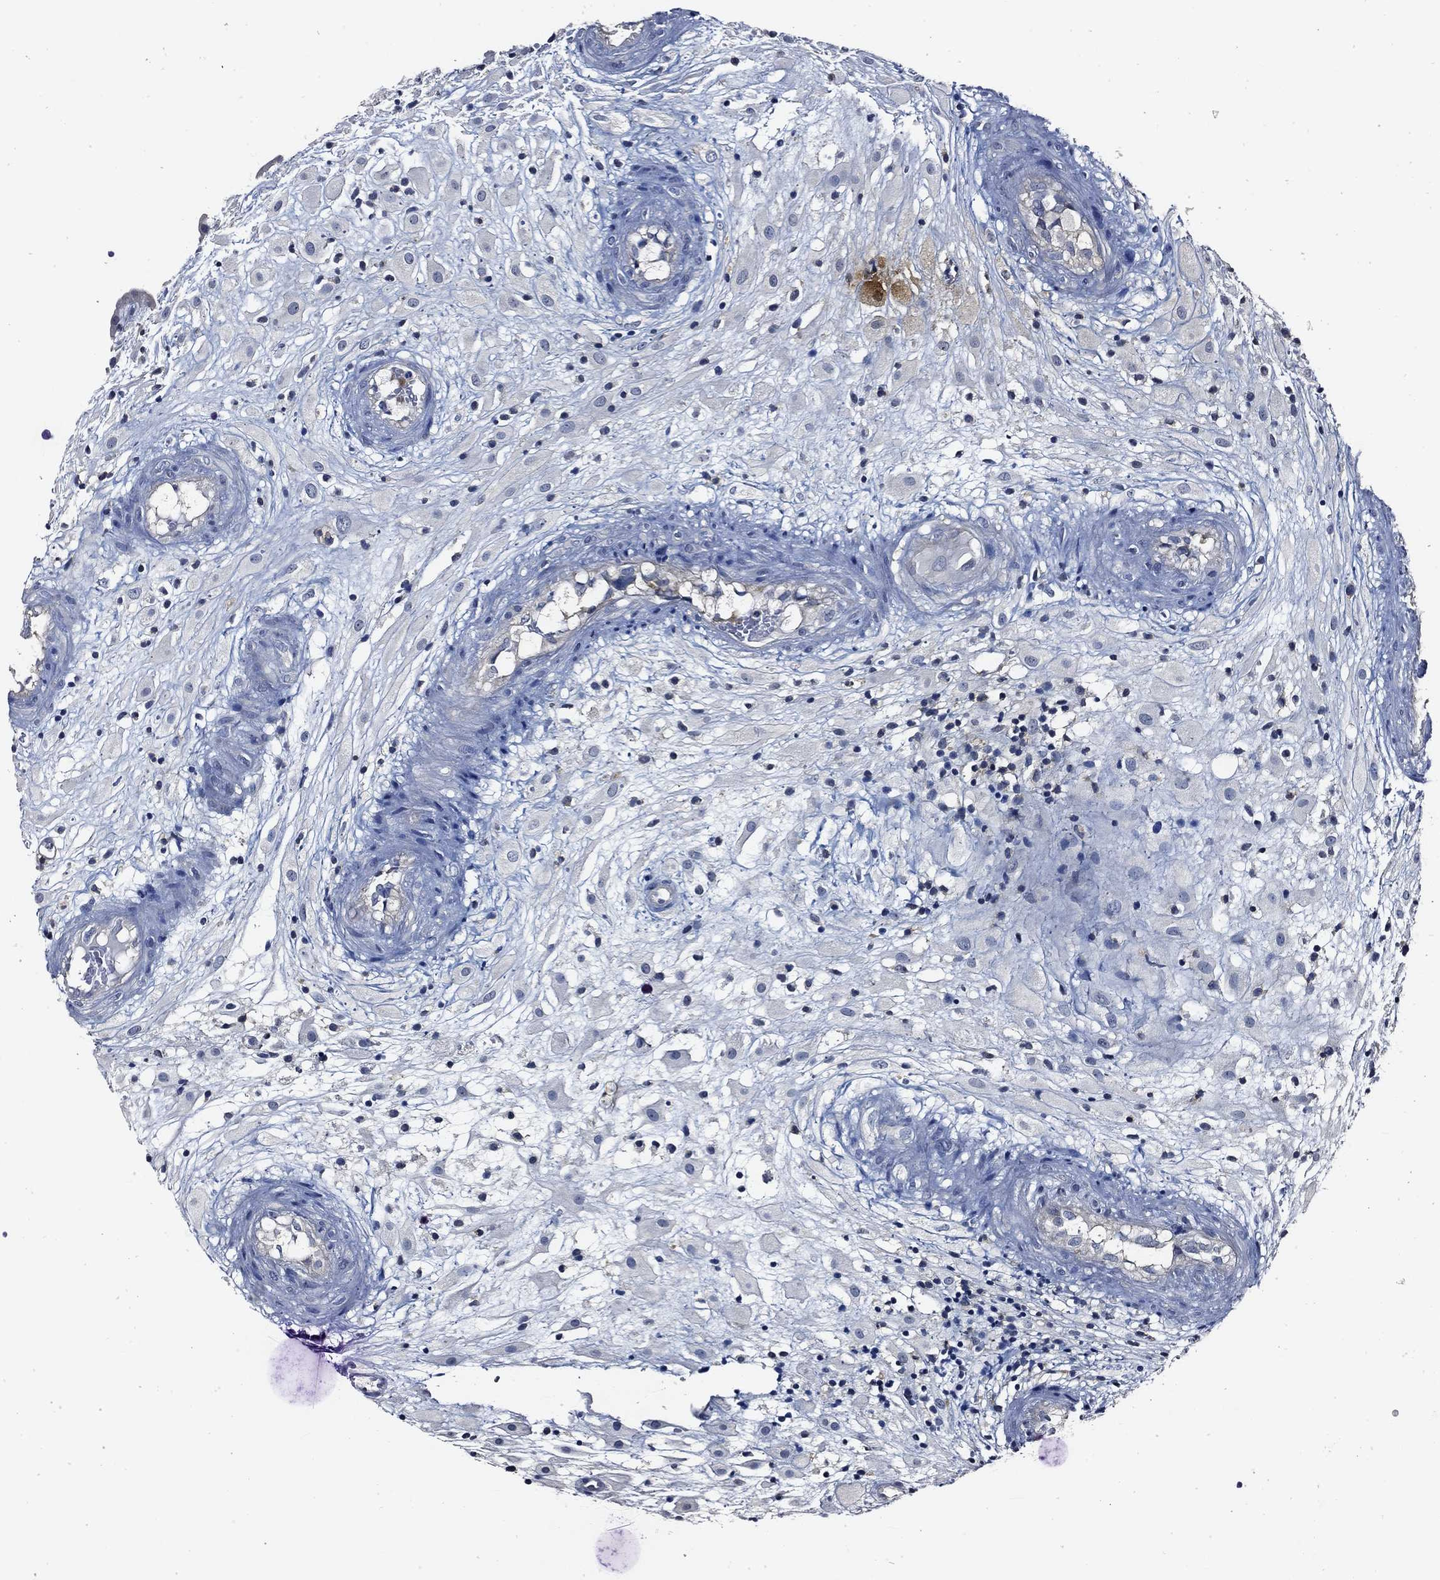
{"staining": {"intensity": "negative", "quantity": "none", "location": "none"}, "tissue": "placenta", "cell_type": "Decidual cells", "image_type": "normal", "snomed": [{"axis": "morphology", "description": "Normal tissue, NOS"}, {"axis": "topography", "description": "Placenta"}], "caption": "Image shows no protein positivity in decidual cells of normal placenta. The staining is performed using DAB brown chromogen with nuclei counter-stained in using hematoxylin.", "gene": "POU2F2", "patient": {"sex": "female", "age": 24}}